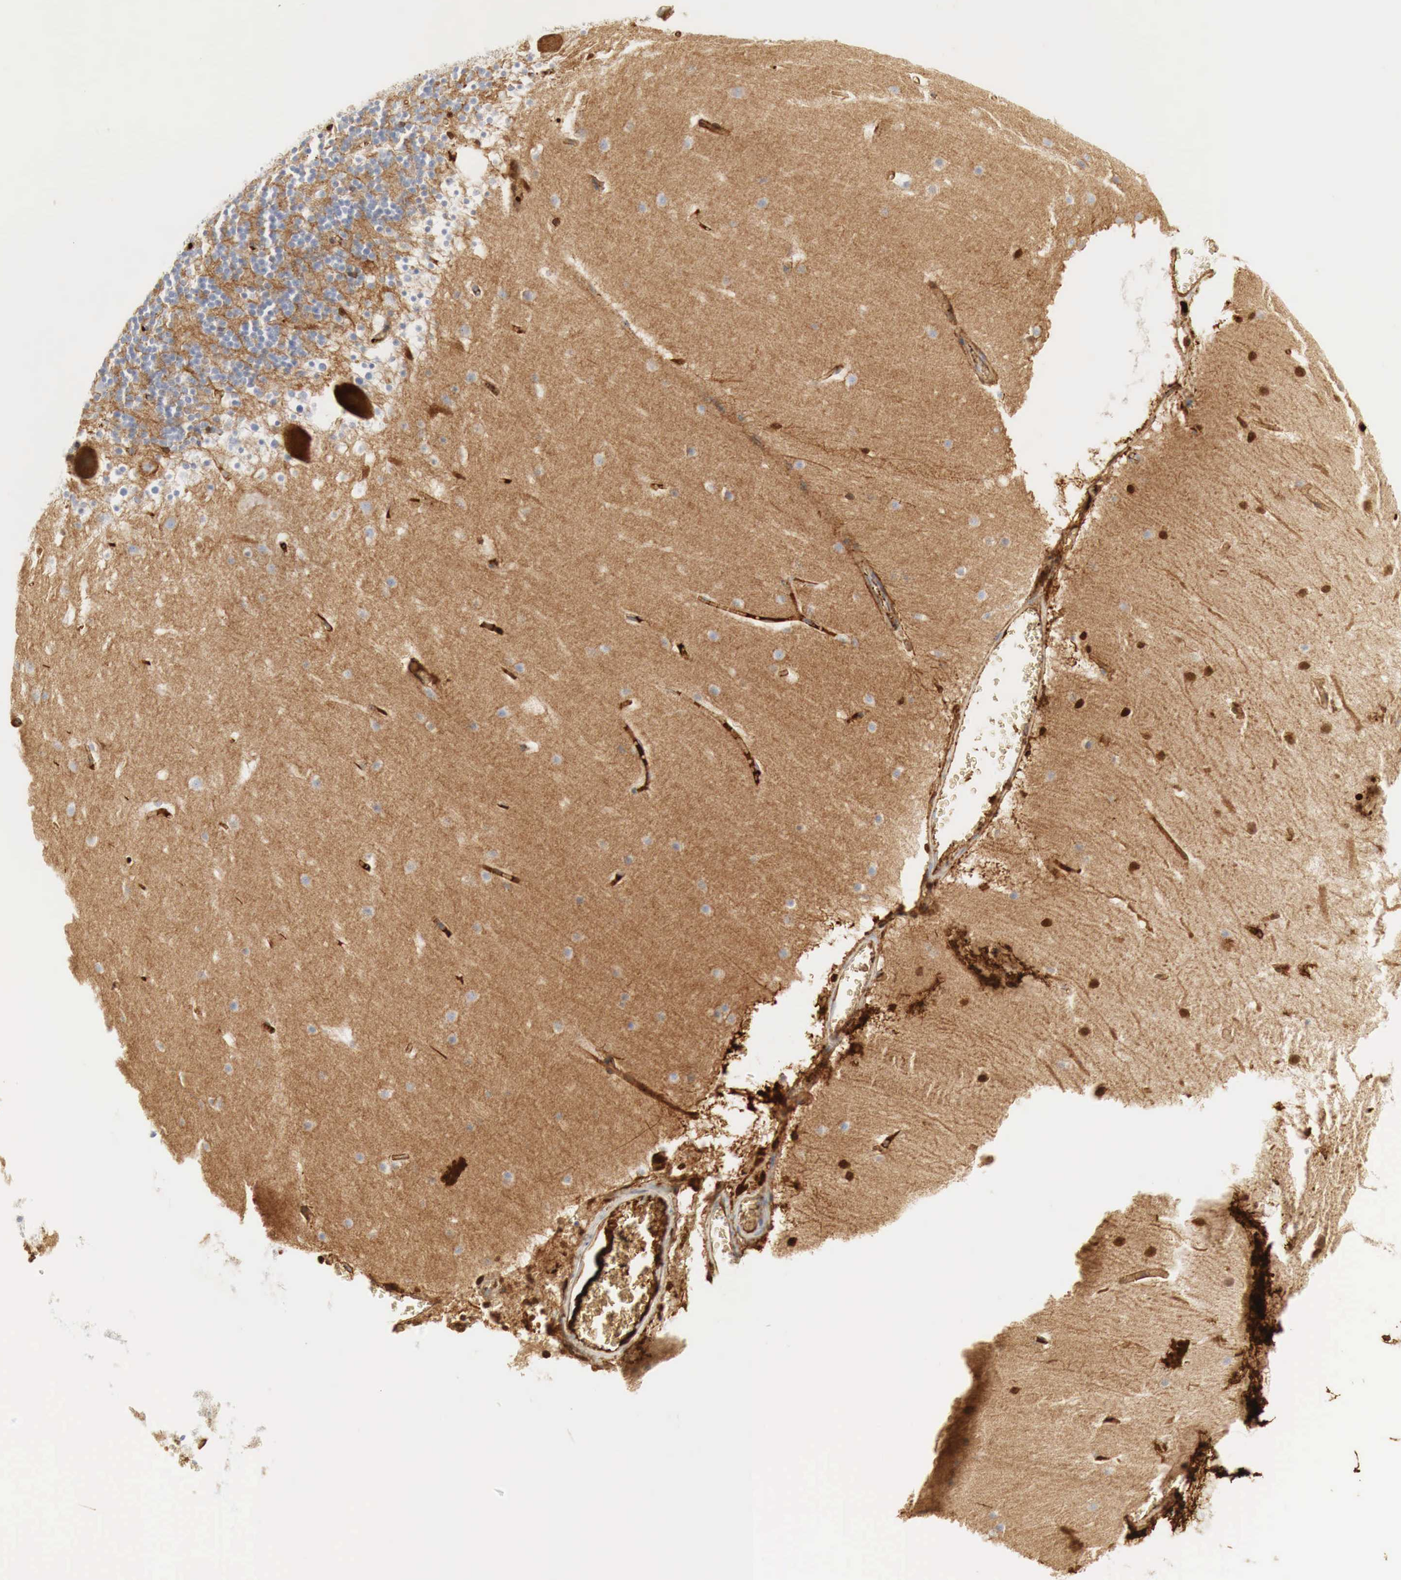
{"staining": {"intensity": "negative", "quantity": "none", "location": "none"}, "tissue": "cerebellum", "cell_type": "Cells in granular layer", "image_type": "normal", "snomed": [{"axis": "morphology", "description": "Normal tissue, NOS"}, {"axis": "topography", "description": "Cerebellum"}], "caption": "An immunohistochemistry (IHC) micrograph of unremarkable cerebellum is shown. There is no staining in cells in granular layer of cerebellum. (Immunohistochemistry (ihc), brightfield microscopy, high magnification).", "gene": "IGLC3", "patient": {"sex": "male", "age": 45}}